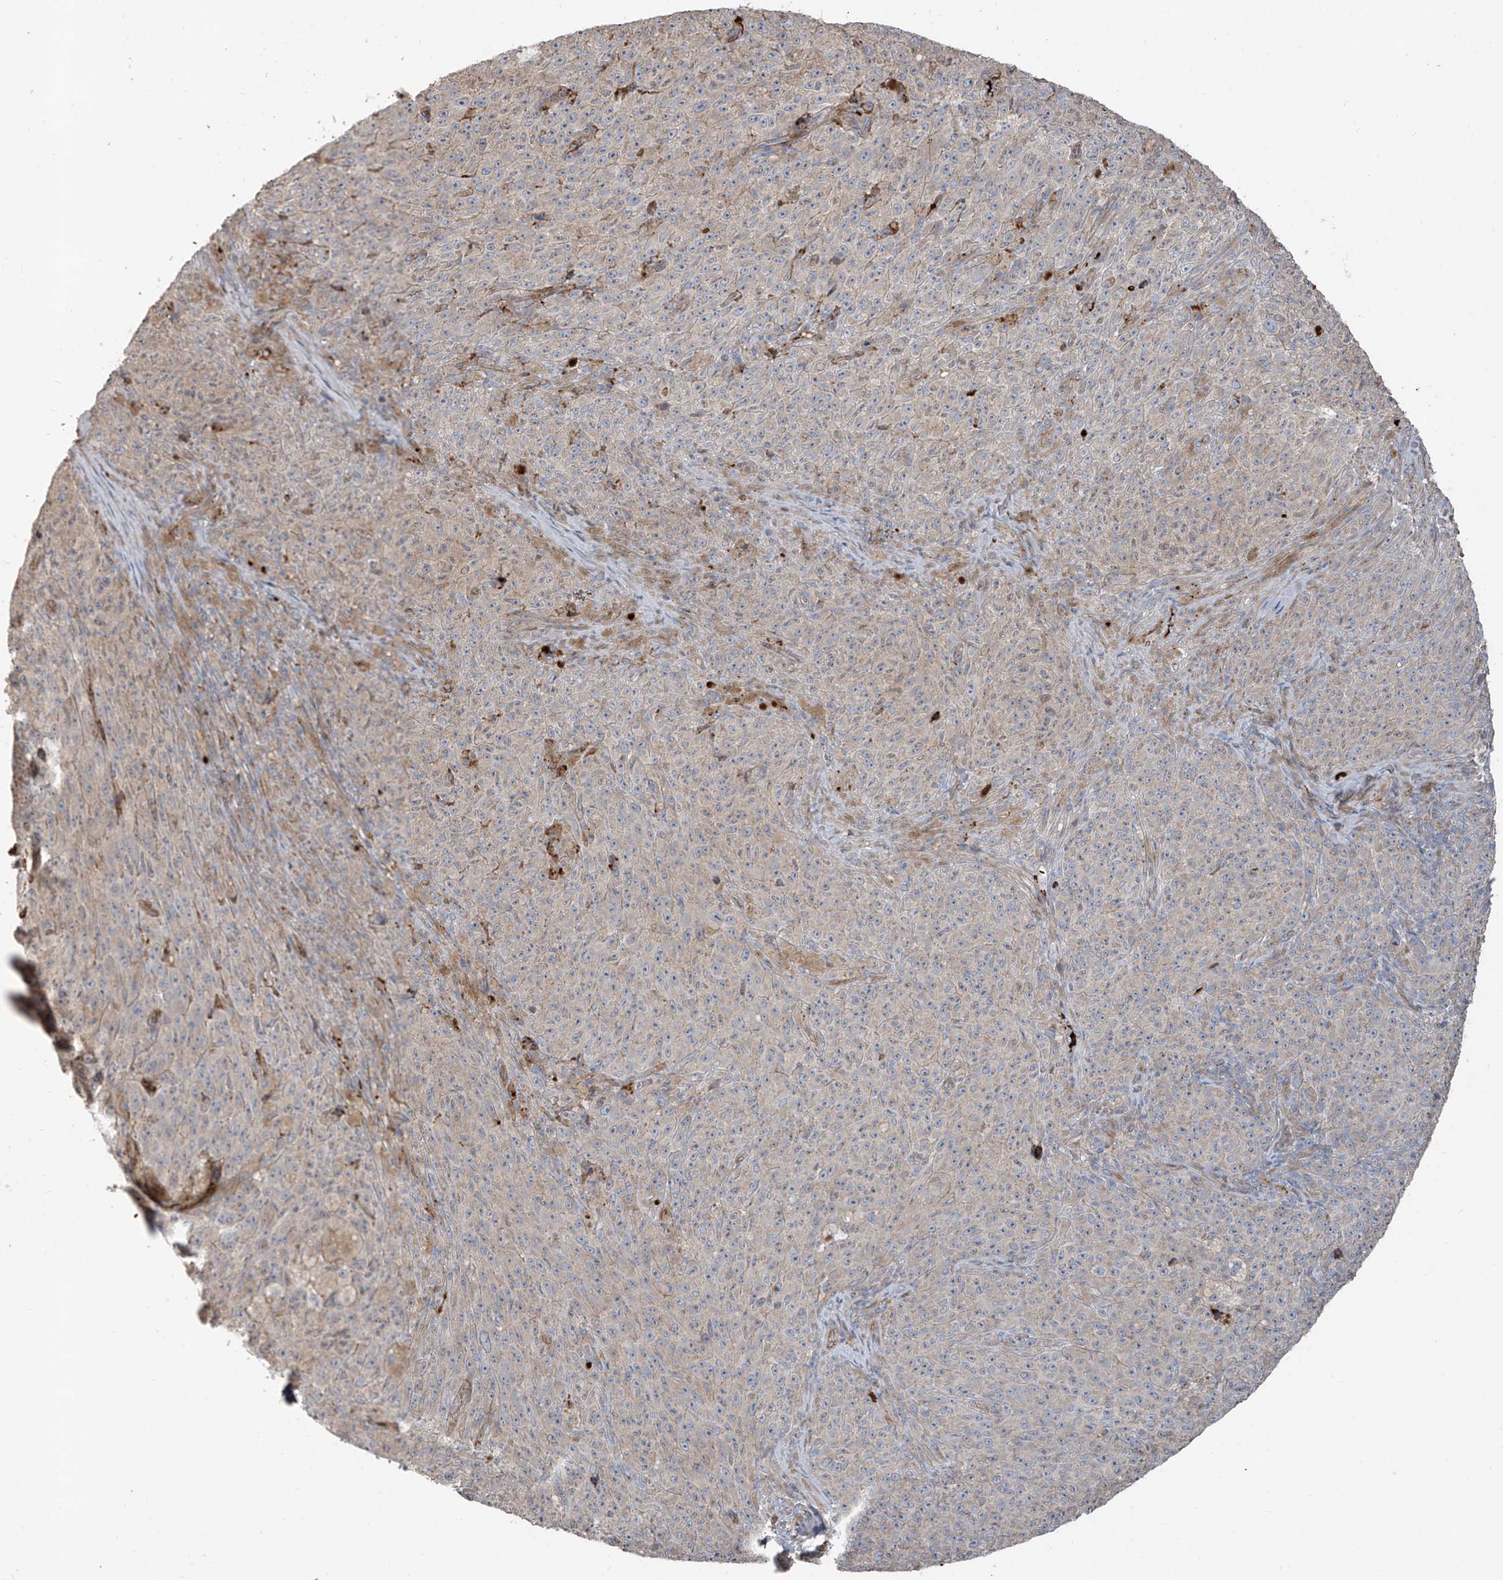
{"staining": {"intensity": "negative", "quantity": "none", "location": "none"}, "tissue": "melanoma", "cell_type": "Tumor cells", "image_type": "cancer", "snomed": [{"axis": "morphology", "description": "Malignant melanoma, NOS"}, {"axis": "topography", "description": "Skin"}], "caption": "This photomicrograph is of melanoma stained with immunohistochemistry to label a protein in brown with the nuclei are counter-stained blue. There is no positivity in tumor cells. Brightfield microscopy of IHC stained with DAB (3,3'-diaminobenzidine) (brown) and hematoxylin (blue), captured at high magnification.", "gene": "ABTB1", "patient": {"sex": "female", "age": 82}}